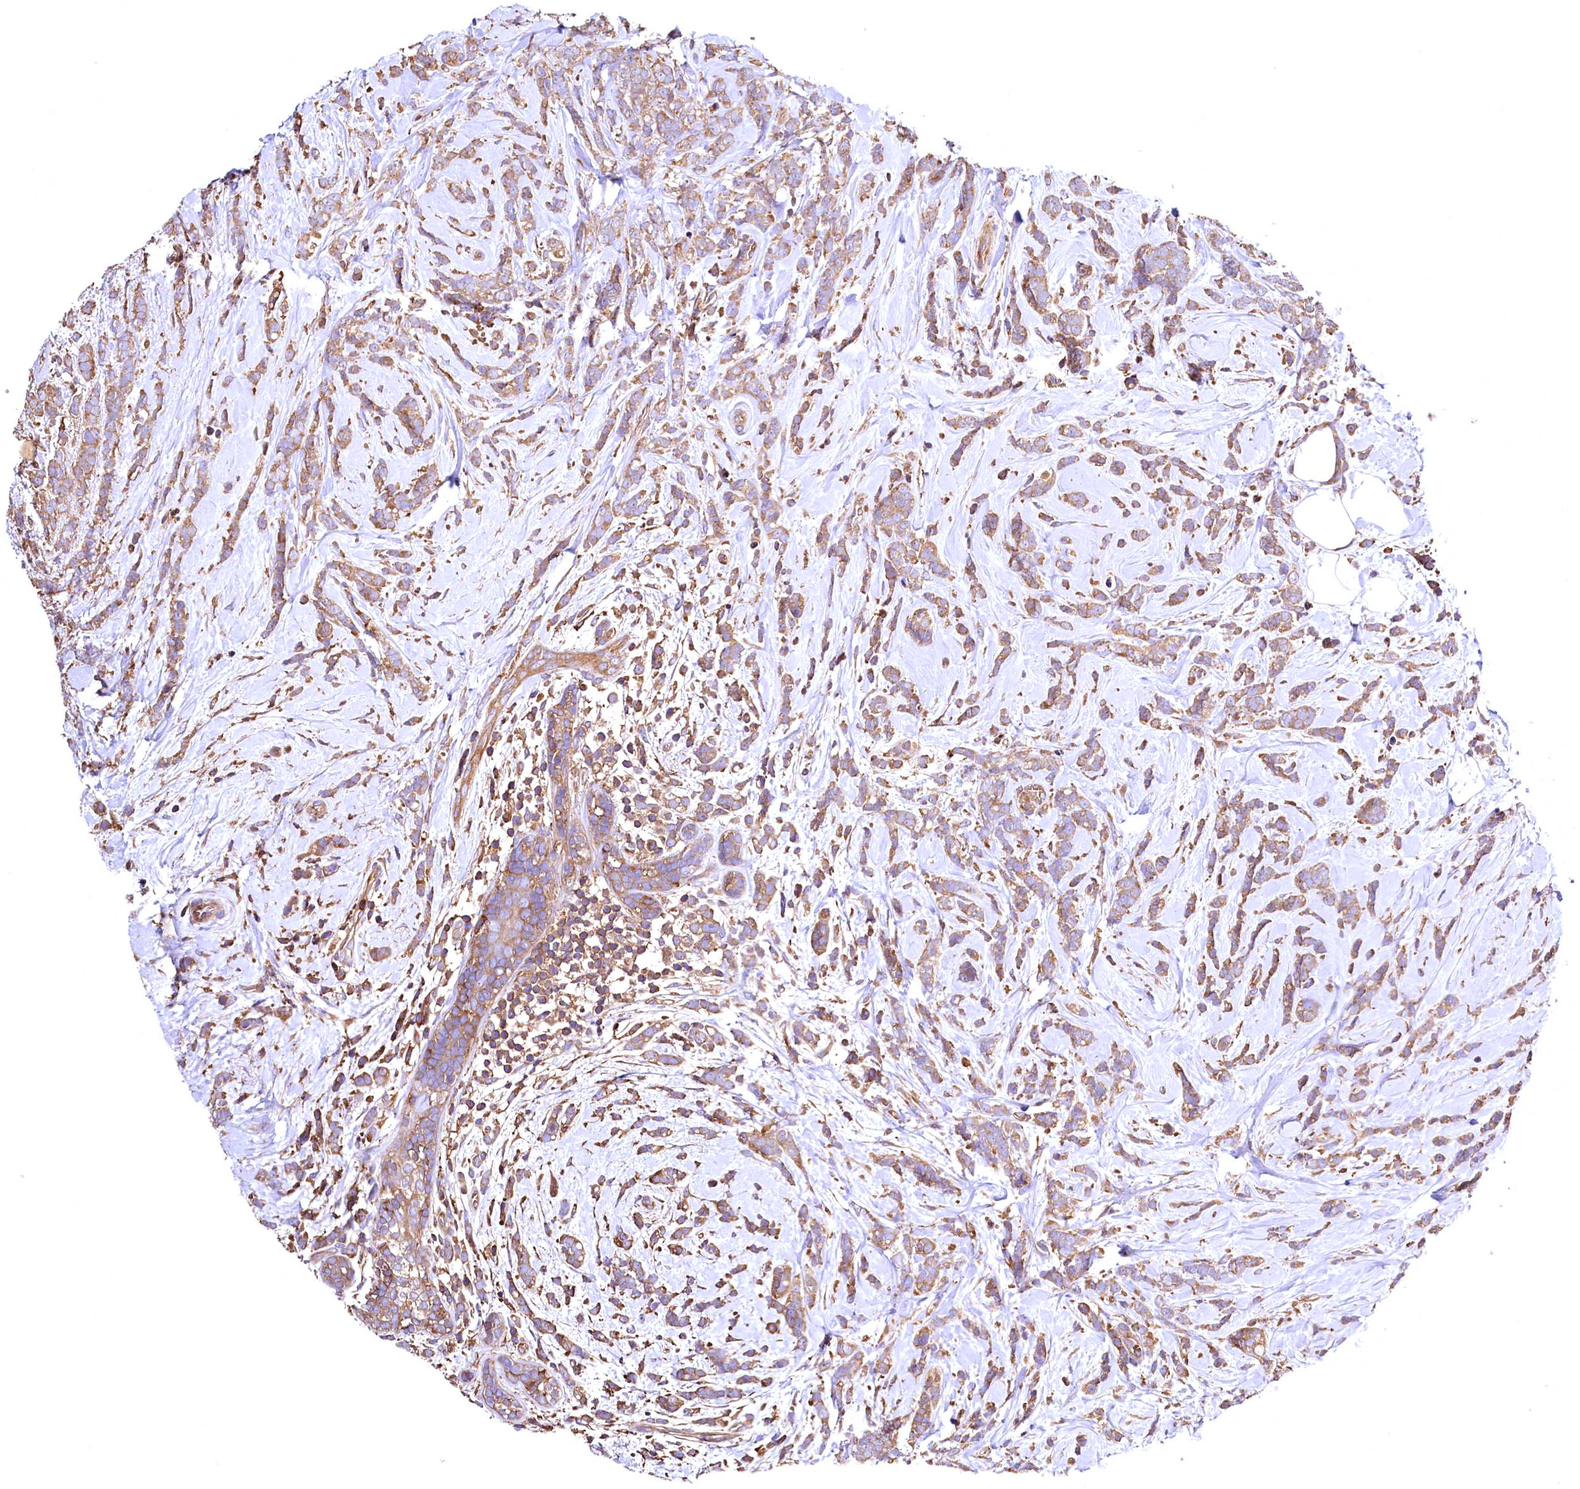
{"staining": {"intensity": "moderate", "quantity": ">75%", "location": "cytoplasmic/membranous"}, "tissue": "breast cancer", "cell_type": "Tumor cells", "image_type": "cancer", "snomed": [{"axis": "morphology", "description": "Lobular carcinoma"}, {"axis": "topography", "description": "Breast"}], "caption": "About >75% of tumor cells in breast cancer exhibit moderate cytoplasmic/membranous protein positivity as visualized by brown immunohistochemical staining.", "gene": "RARS2", "patient": {"sex": "female", "age": 58}}